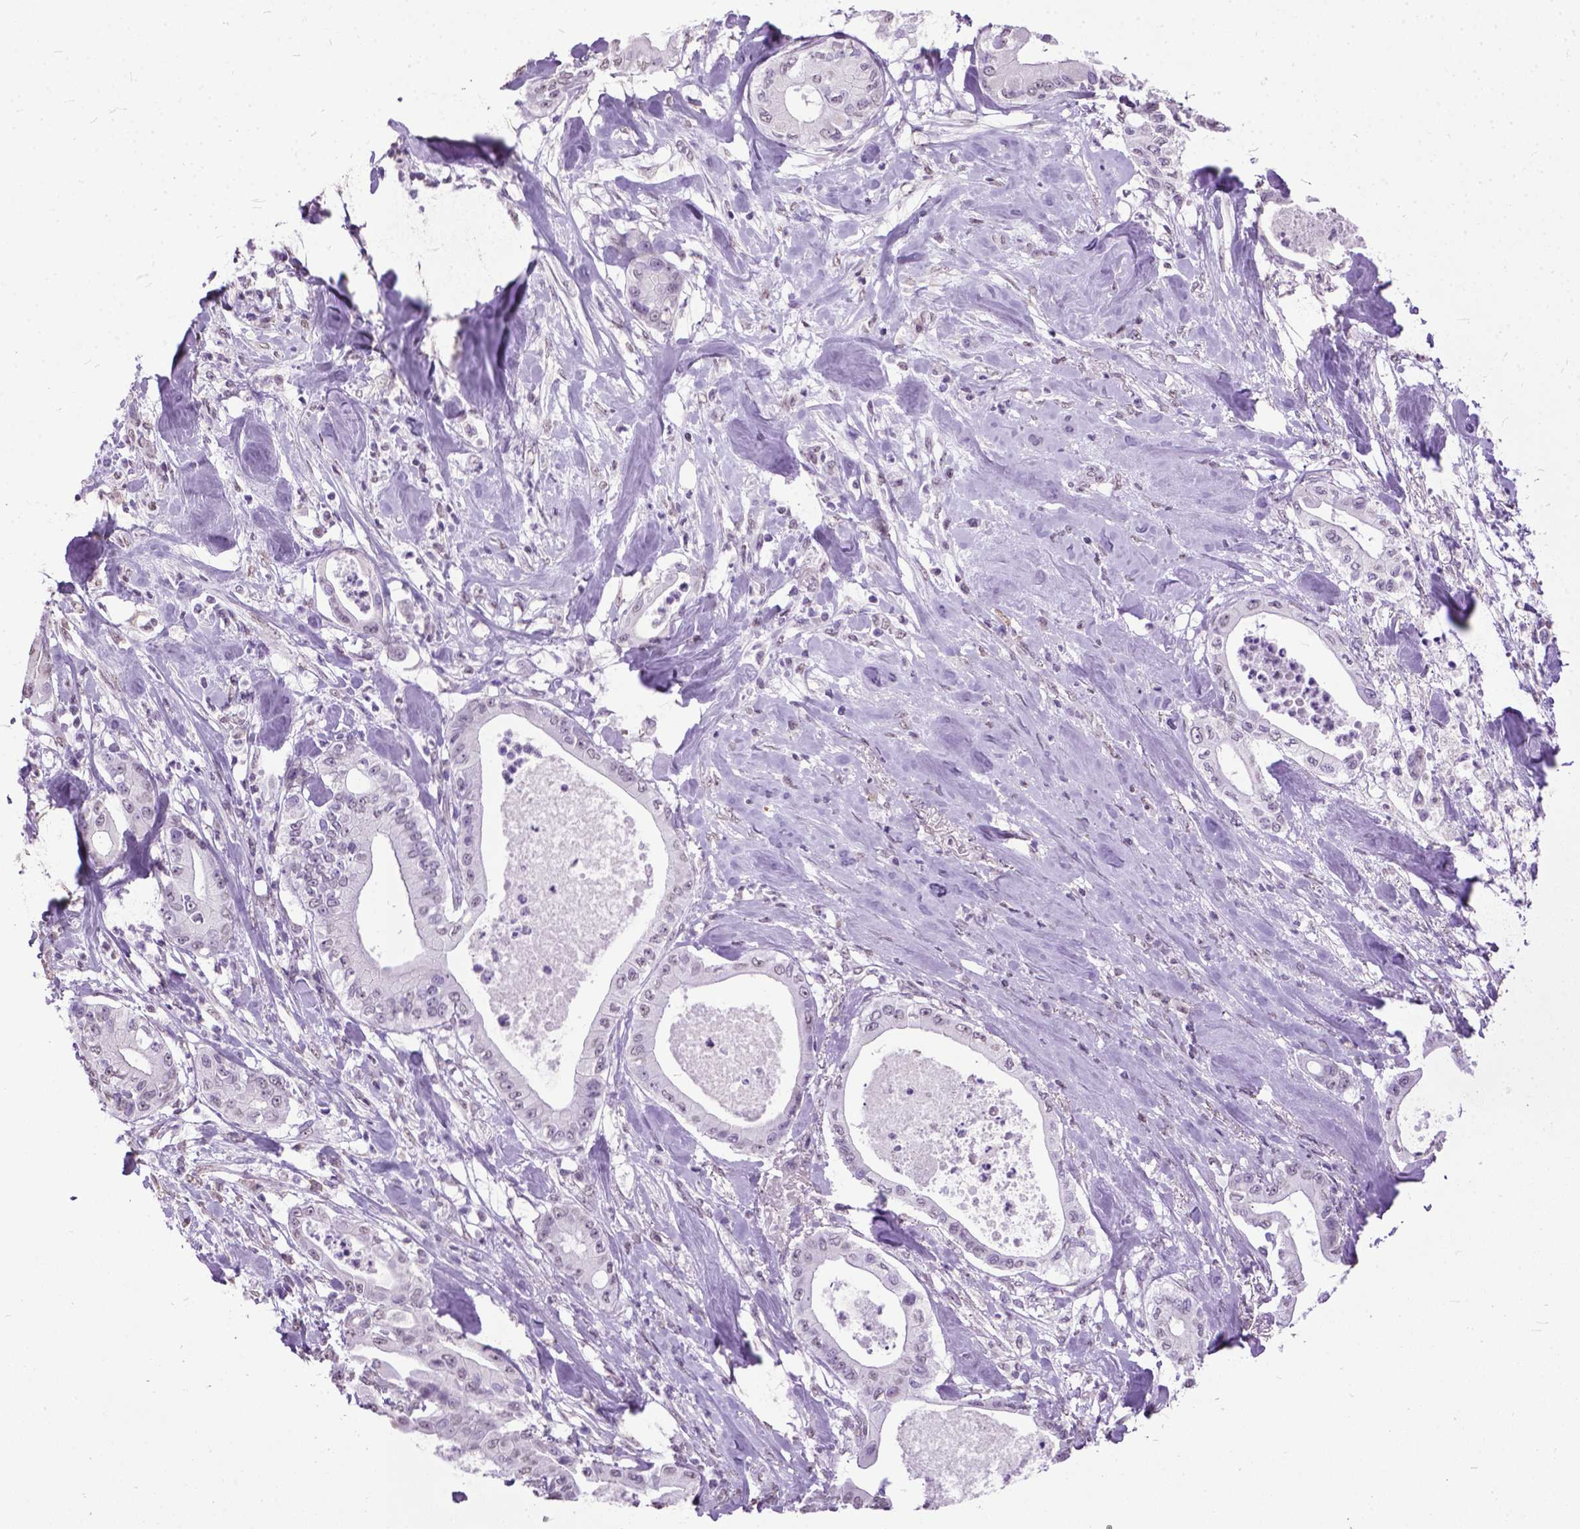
{"staining": {"intensity": "negative", "quantity": "none", "location": "none"}, "tissue": "pancreatic cancer", "cell_type": "Tumor cells", "image_type": "cancer", "snomed": [{"axis": "morphology", "description": "Adenocarcinoma, NOS"}, {"axis": "topography", "description": "Pancreas"}], "caption": "Tumor cells show no significant staining in pancreatic cancer.", "gene": "MARCHF10", "patient": {"sex": "male", "age": 71}}